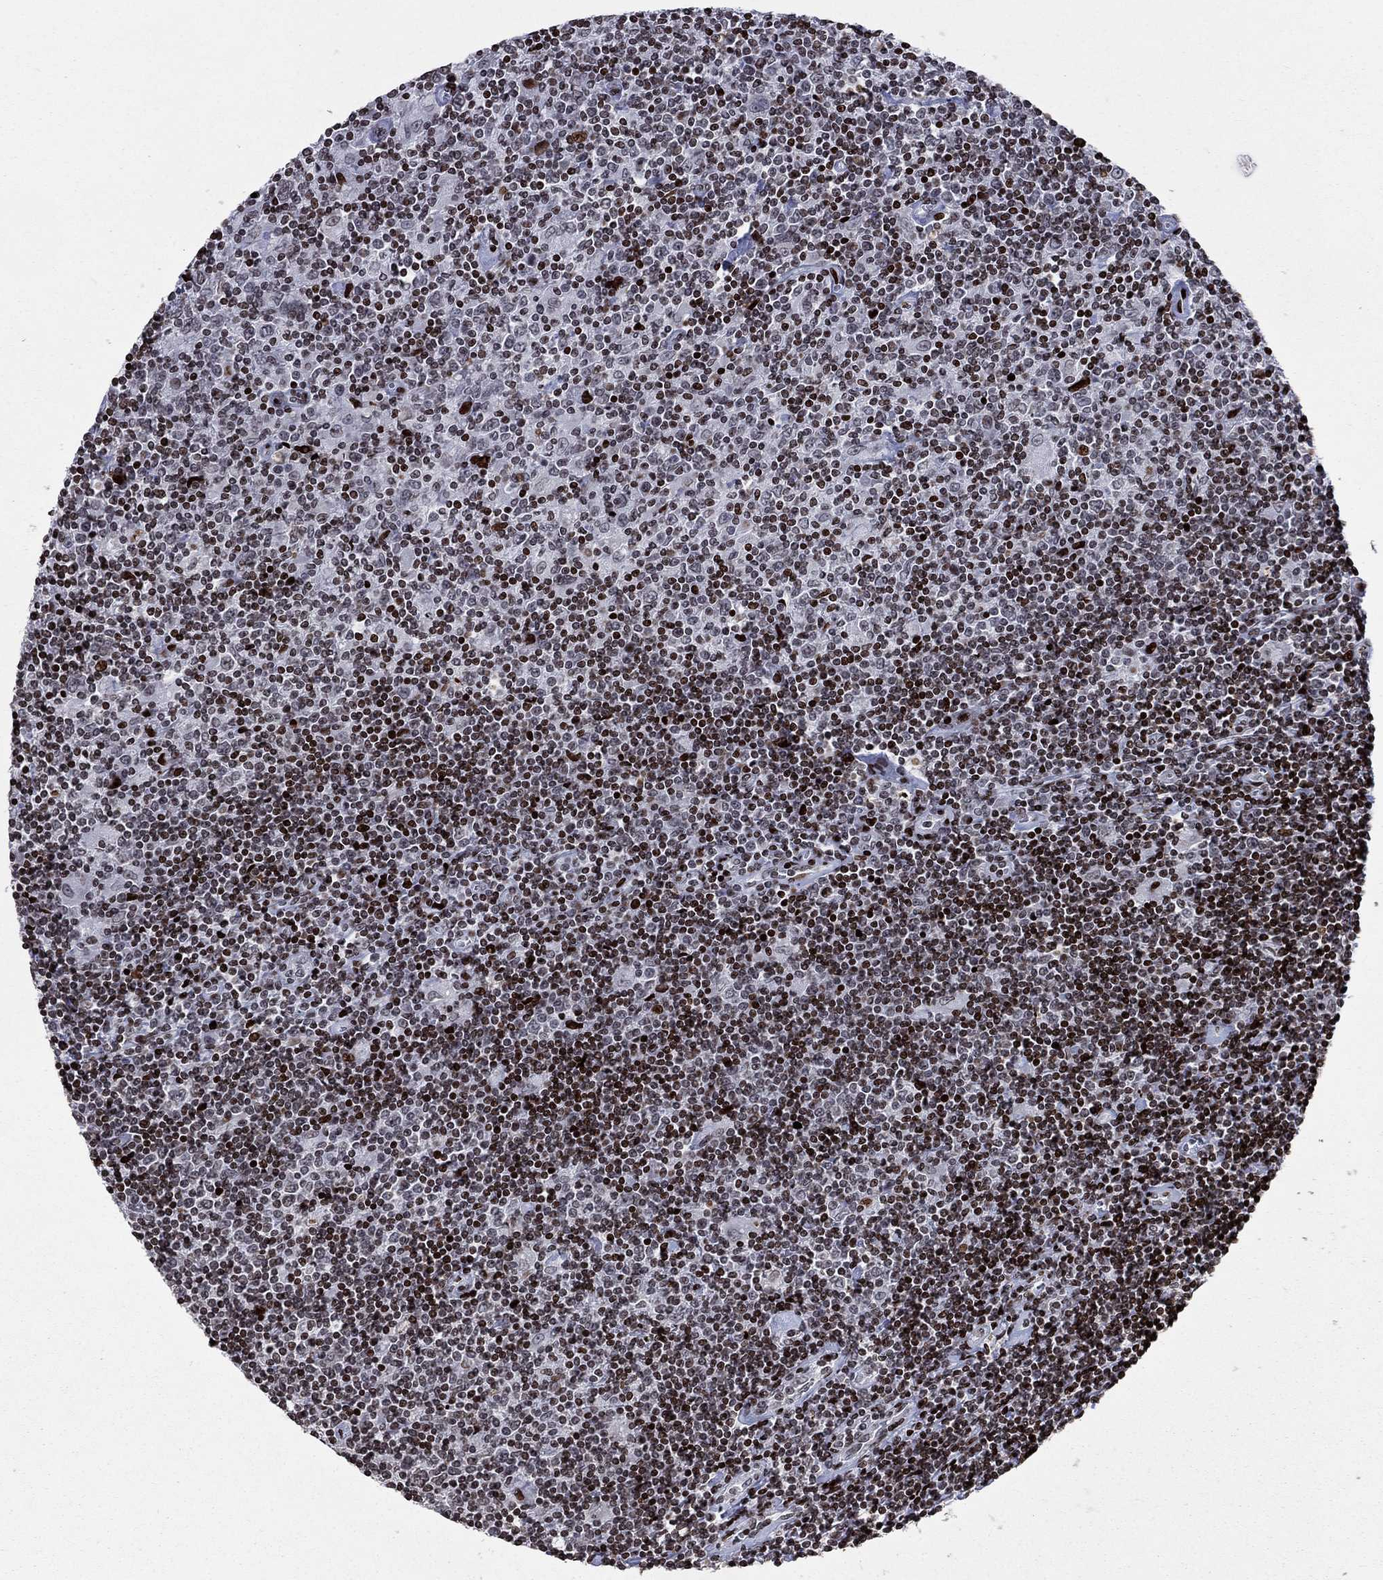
{"staining": {"intensity": "strong", "quantity": "25%-75%", "location": "nuclear"}, "tissue": "lymphoma", "cell_type": "Tumor cells", "image_type": "cancer", "snomed": [{"axis": "morphology", "description": "Hodgkin's disease, NOS"}, {"axis": "topography", "description": "Lymph node"}], "caption": "Immunohistochemistry (IHC) of human Hodgkin's disease displays high levels of strong nuclear staining in approximately 25%-75% of tumor cells.", "gene": "SRSF3", "patient": {"sex": "male", "age": 40}}